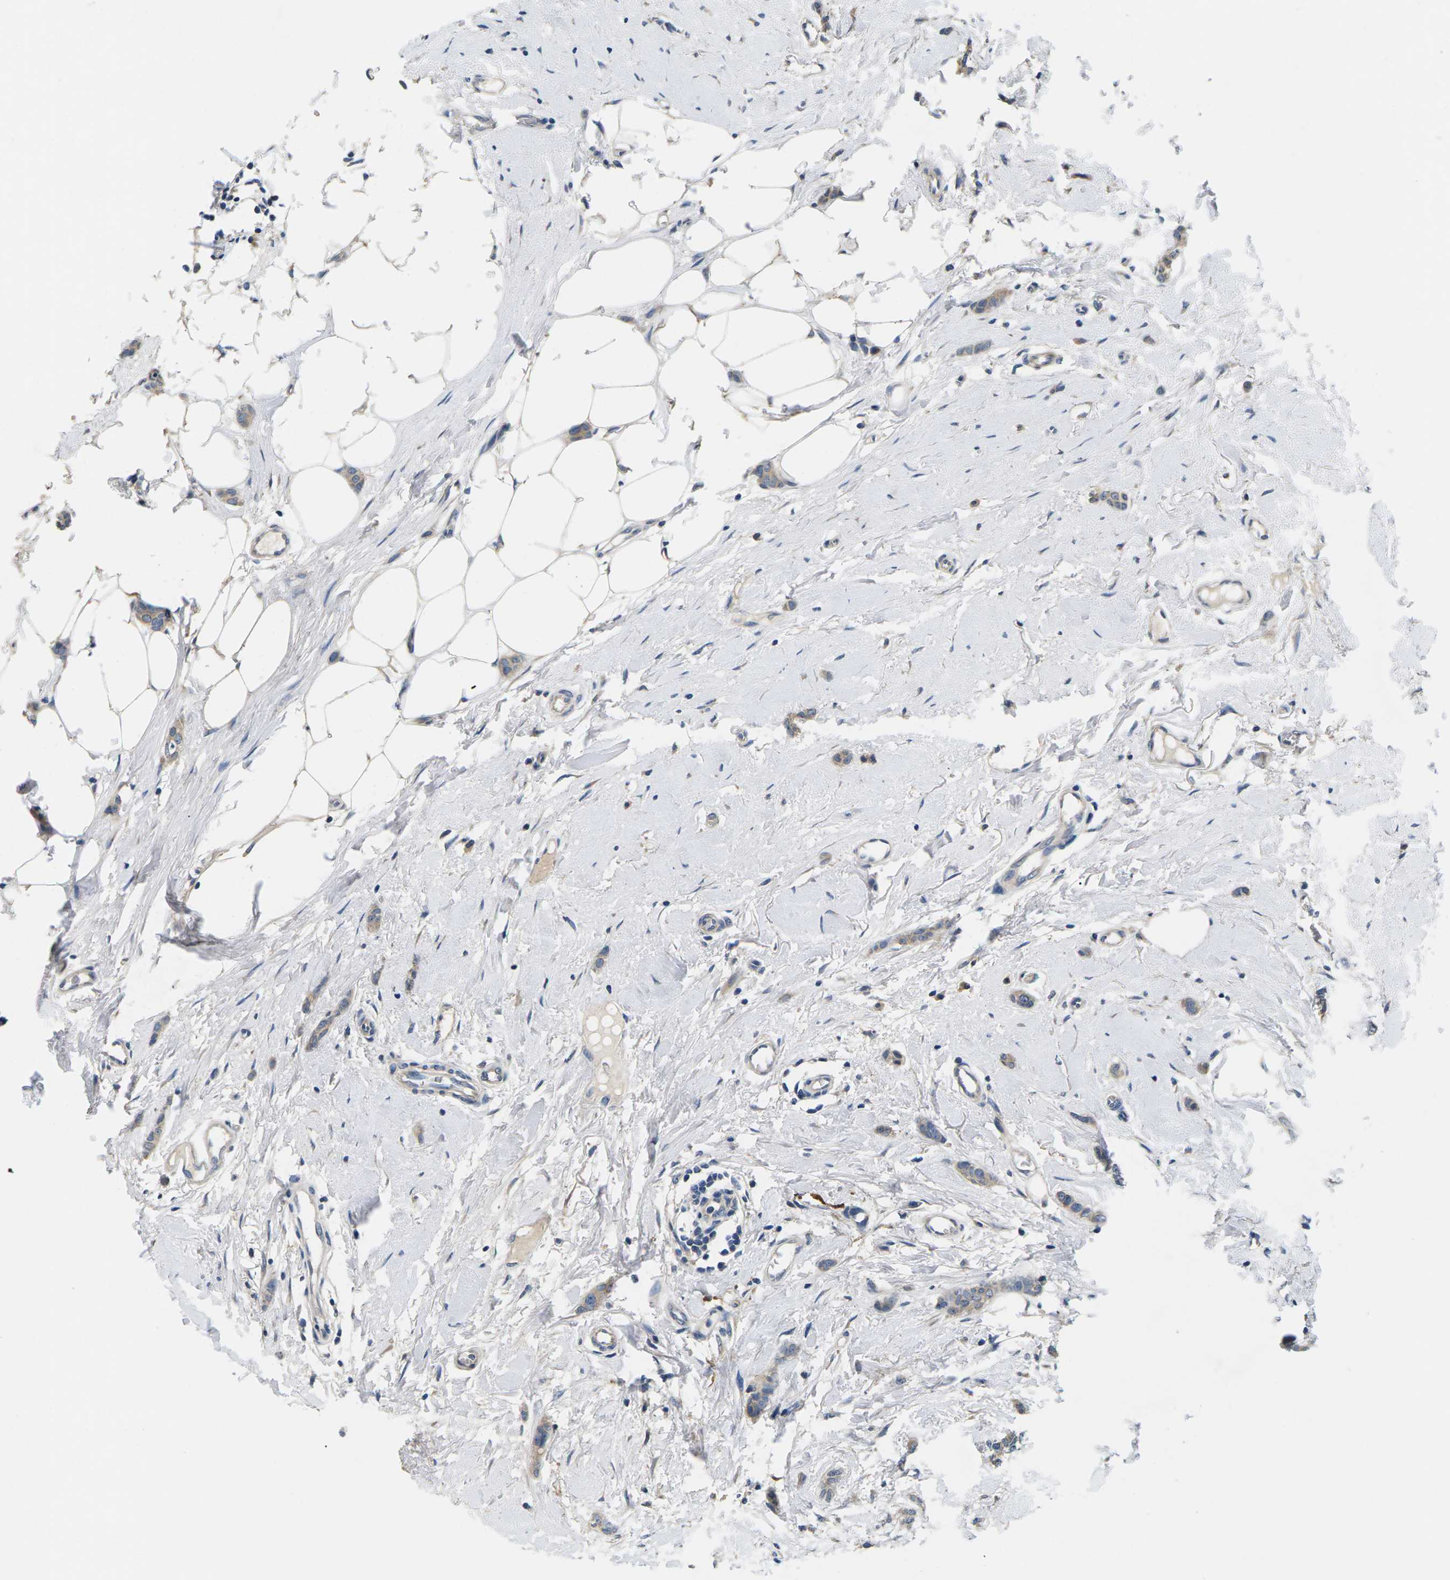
{"staining": {"intensity": "weak", "quantity": "25%-75%", "location": "cytoplasmic/membranous"}, "tissue": "breast cancer", "cell_type": "Tumor cells", "image_type": "cancer", "snomed": [{"axis": "morphology", "description": "Lobular carcinoma"}, {"axis": "topography", "description": "Skin"}, {"axis": "topography", "description": "Breast"}], "caption": "High-power microscopy captured an IHC histopathology image of breast cancer (lobular carcinoma), revealing weak cytoplasmic/membranous staining in about 25%-75% of tumor cells.", "gene": "ERGIC3", "patient": {"sex": "female", "age": 46}}